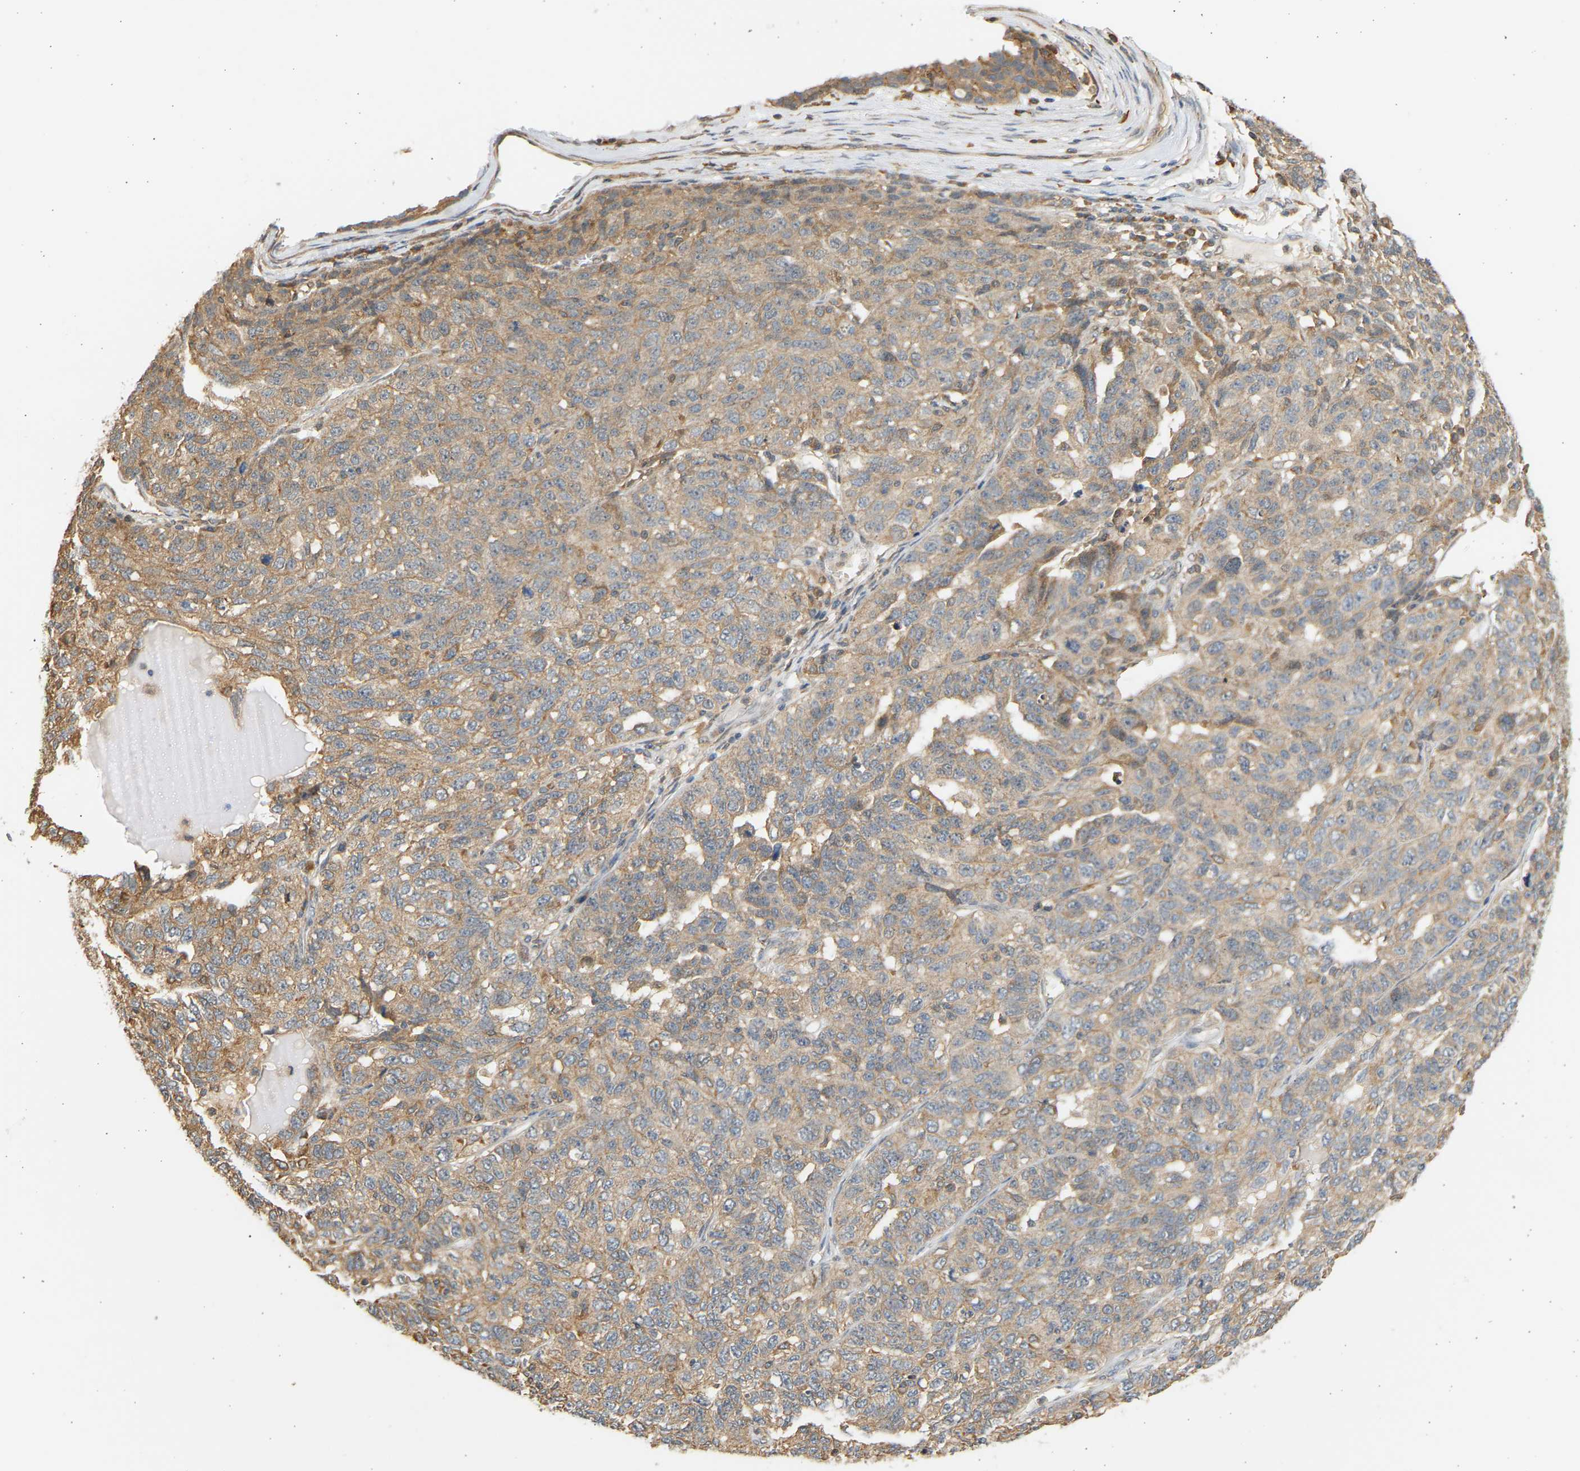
{"staining": {"intensity": "weak", "quantity": ">75%", "location": "cytoplasmic/membranous"}, "tissue": "ovarian cancer", "cell_type": "Tumor cells", "image_type": "cancer", "snomed": [{"axis": "morphology", "description": "Cystadenocarcinoma, serous, NOS"}, {"axis": "topography", "description": "Ovary"}], "caption": "Ovarian cancer (serous cystadenocarcinoma) stained with a protein marker shows weak staining in tumor cells.", "gene": "B4GALT6", "patient": {"sex": "female", "age": 71}}